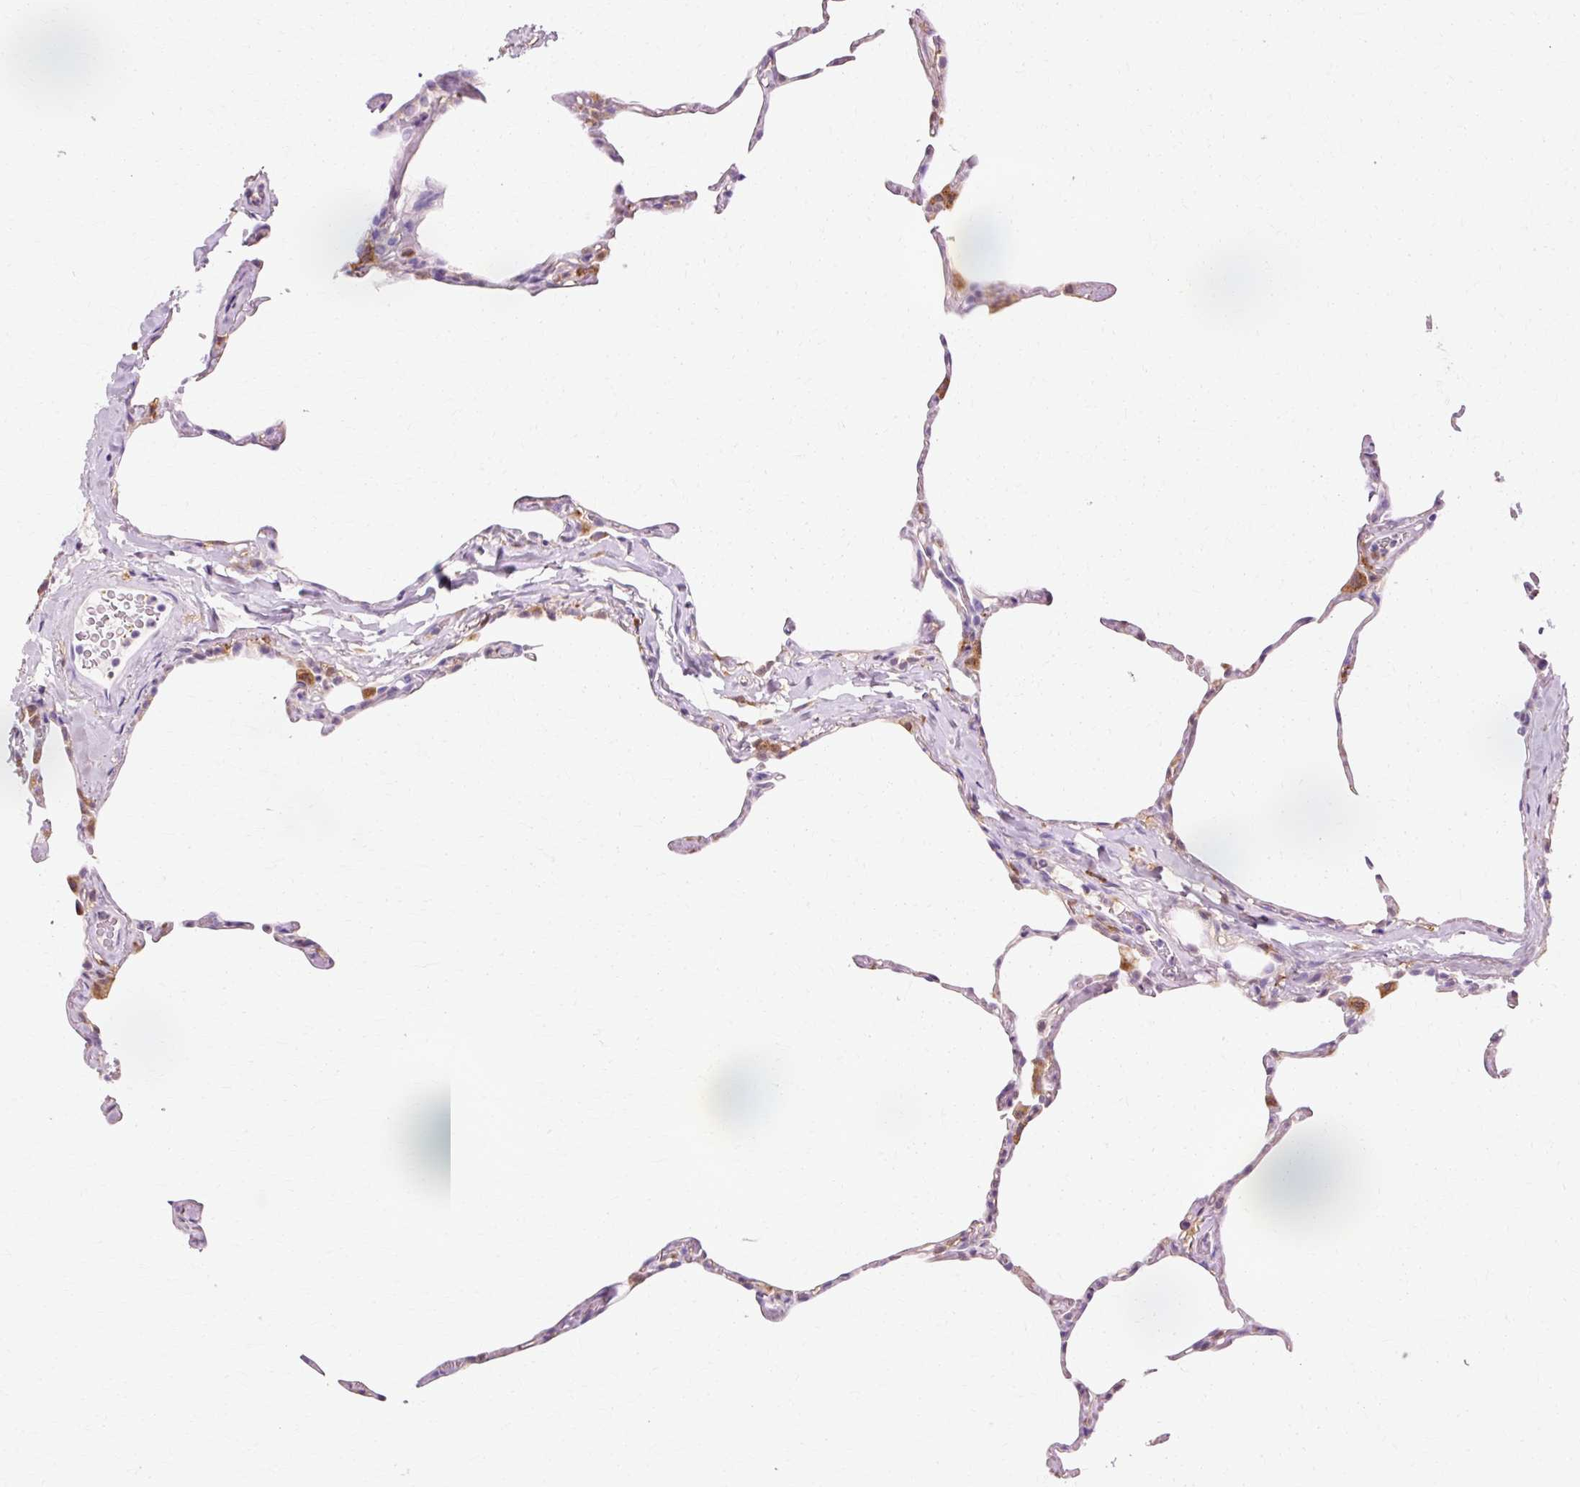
{"staining": {"intensity": "moderate", "quantity": "25%-75%", "location": "cytoplasmic/membranous"}, "tissue": "lung", "cell_type": "Alveolar cells", "image_type": "normal", "snomed": [{"axis": "morphology", "description": "Normal tissue, NOS"}, {"axis": "topography", "description": "Lung"}], "caption": "A brown stain shows moderate cytoplasmic/membranous staining of a protein in alveolar cells of unremarkable human lung. (brown staining indicates protein expression, while blue staining denotes nuclei).", "gene": "GPX1", "patient": {"sex": "male", "age": 65}}